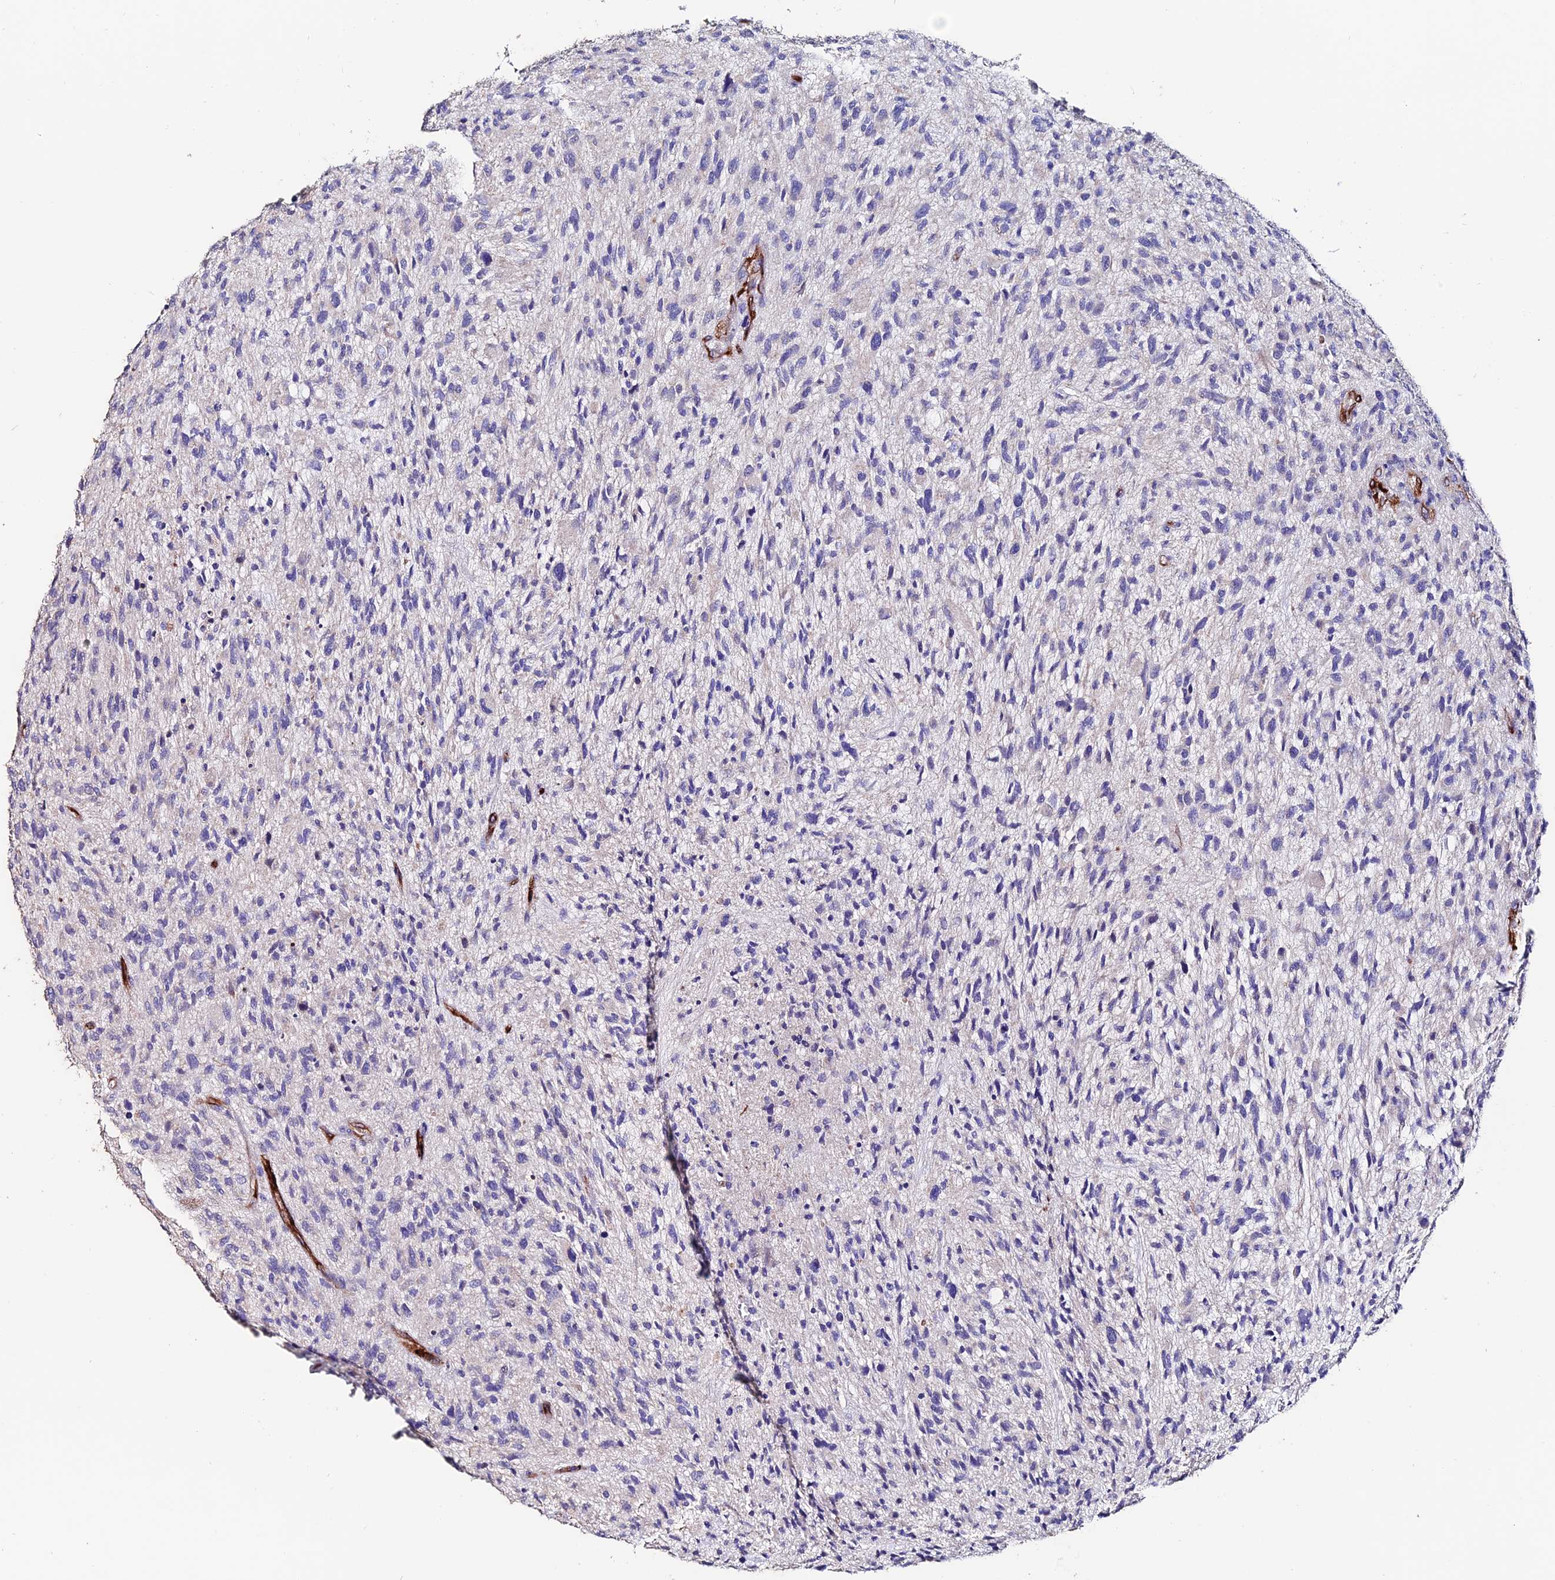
{"staining": {"intensity": "negative", "quantity": "none", "location": "none"}, "tissue": "glioma", "cell_type": "Tumor cells", "image_type": "cancer", "snomed": [{"axis": "morphology", "description": "Glioma, malignant, High grade"}, {"axis": "topography", "description": "Brain"}], "caption": "A histopathology image of human malignant high-grade glioma is negative for staining in tumor cells.", "gene": "ESM1", "patient": {"sex": "male", "age": 47}}